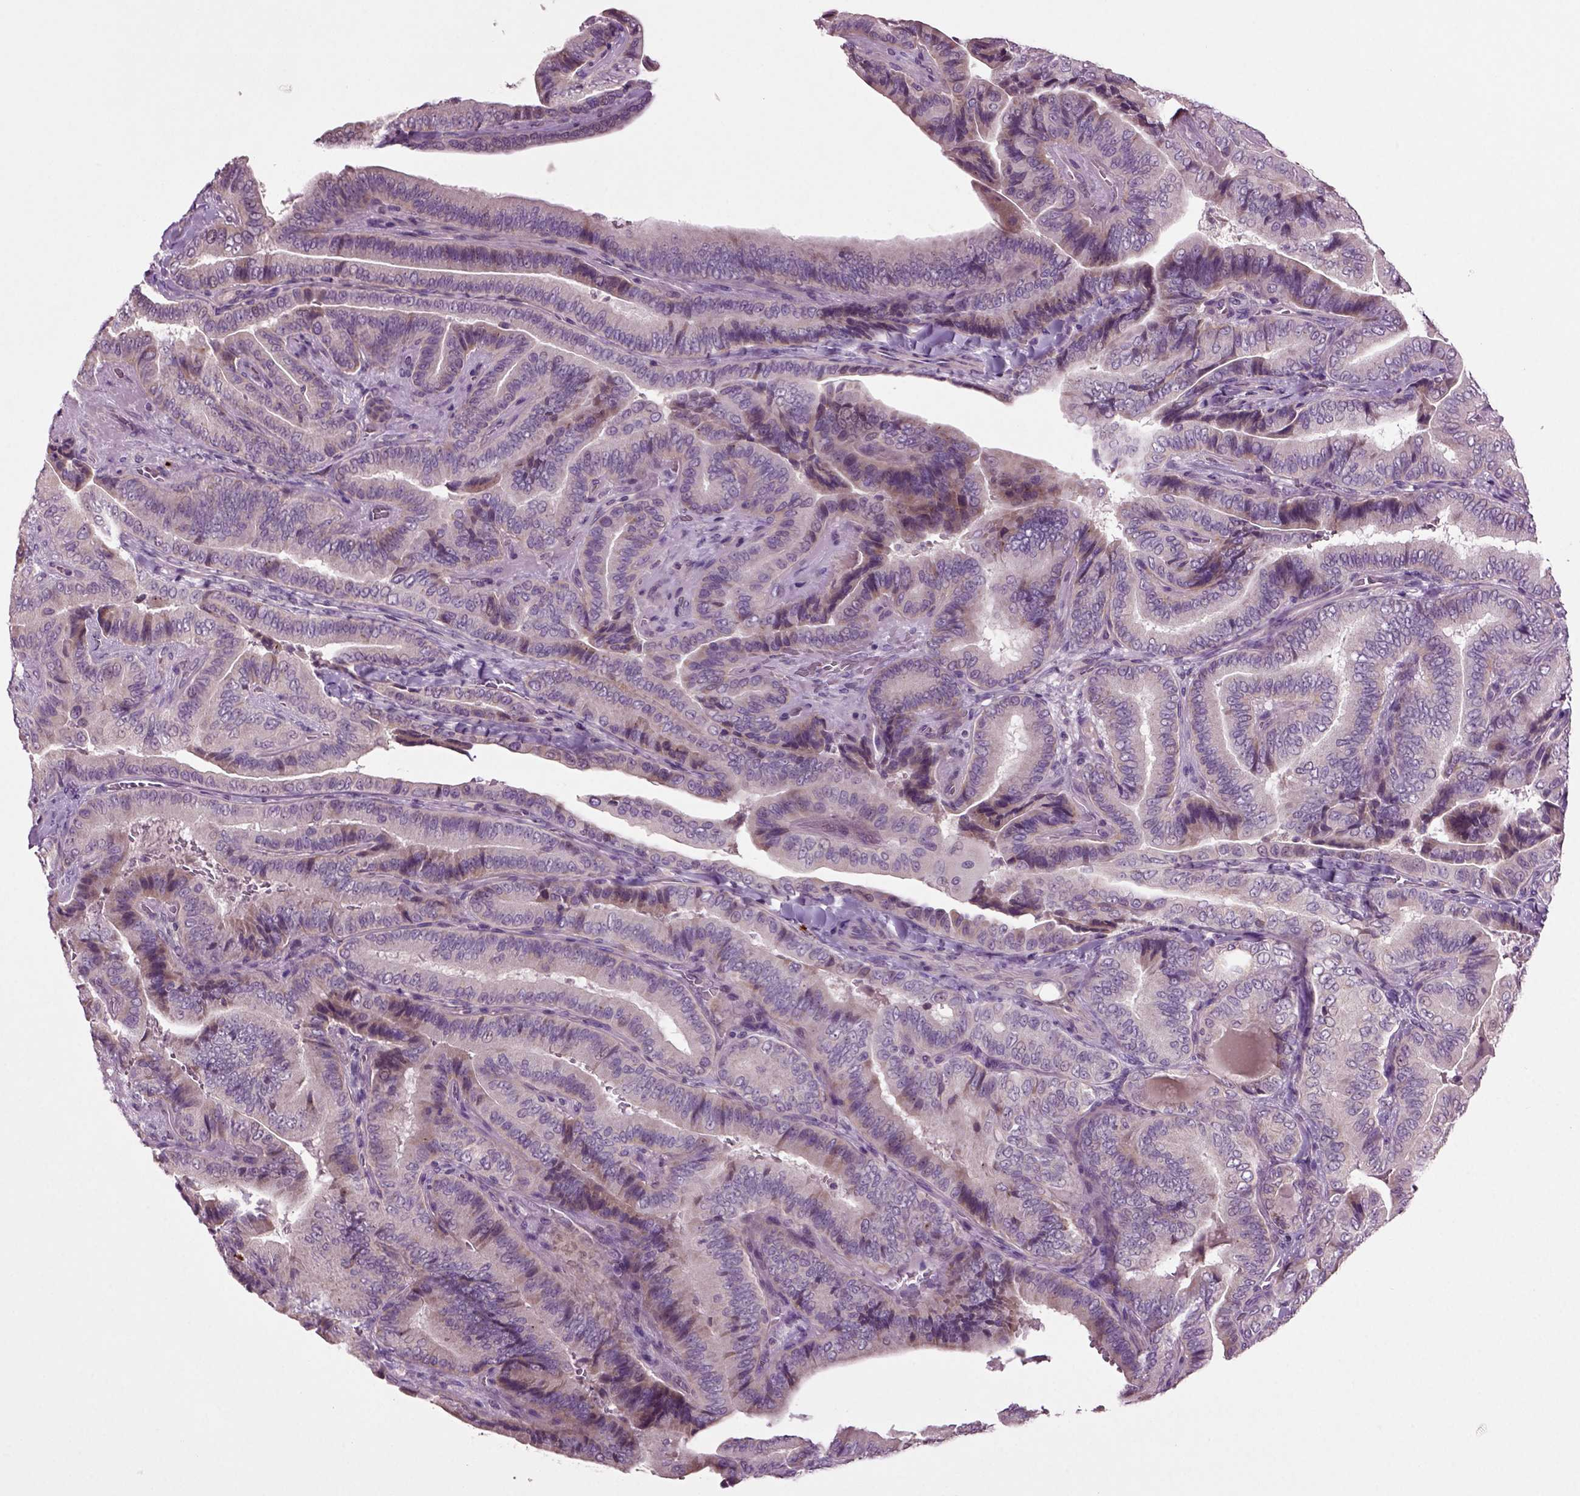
{"staining": {"intensity": "moderate", "quantity": "<25%", "location": "cytoplasmic/membranous"}, "tissue": "thyroid cancer", "cell_type": "Tumor cells", "image_type": "cancer", "snomed": [{"axis": "morphology", "description": "Papillary adenocarcinoma, NOS"}, {"axis": "topography", "description": "Thyroid gland"}], "caption": "High-magnification brightfield microscopy of papillary adenocarcinoma (thyroid) stained with DAB (3,3'-diaminobenzidine) (brown) and counterstained with hematoxylin (blue). tumor cells exhibit moderate cytoplasmic/membranous expression is identified in approximately<25% of cells.", "gene": "SLC17A6", "patient": {"sex": "male", "age": 61}}